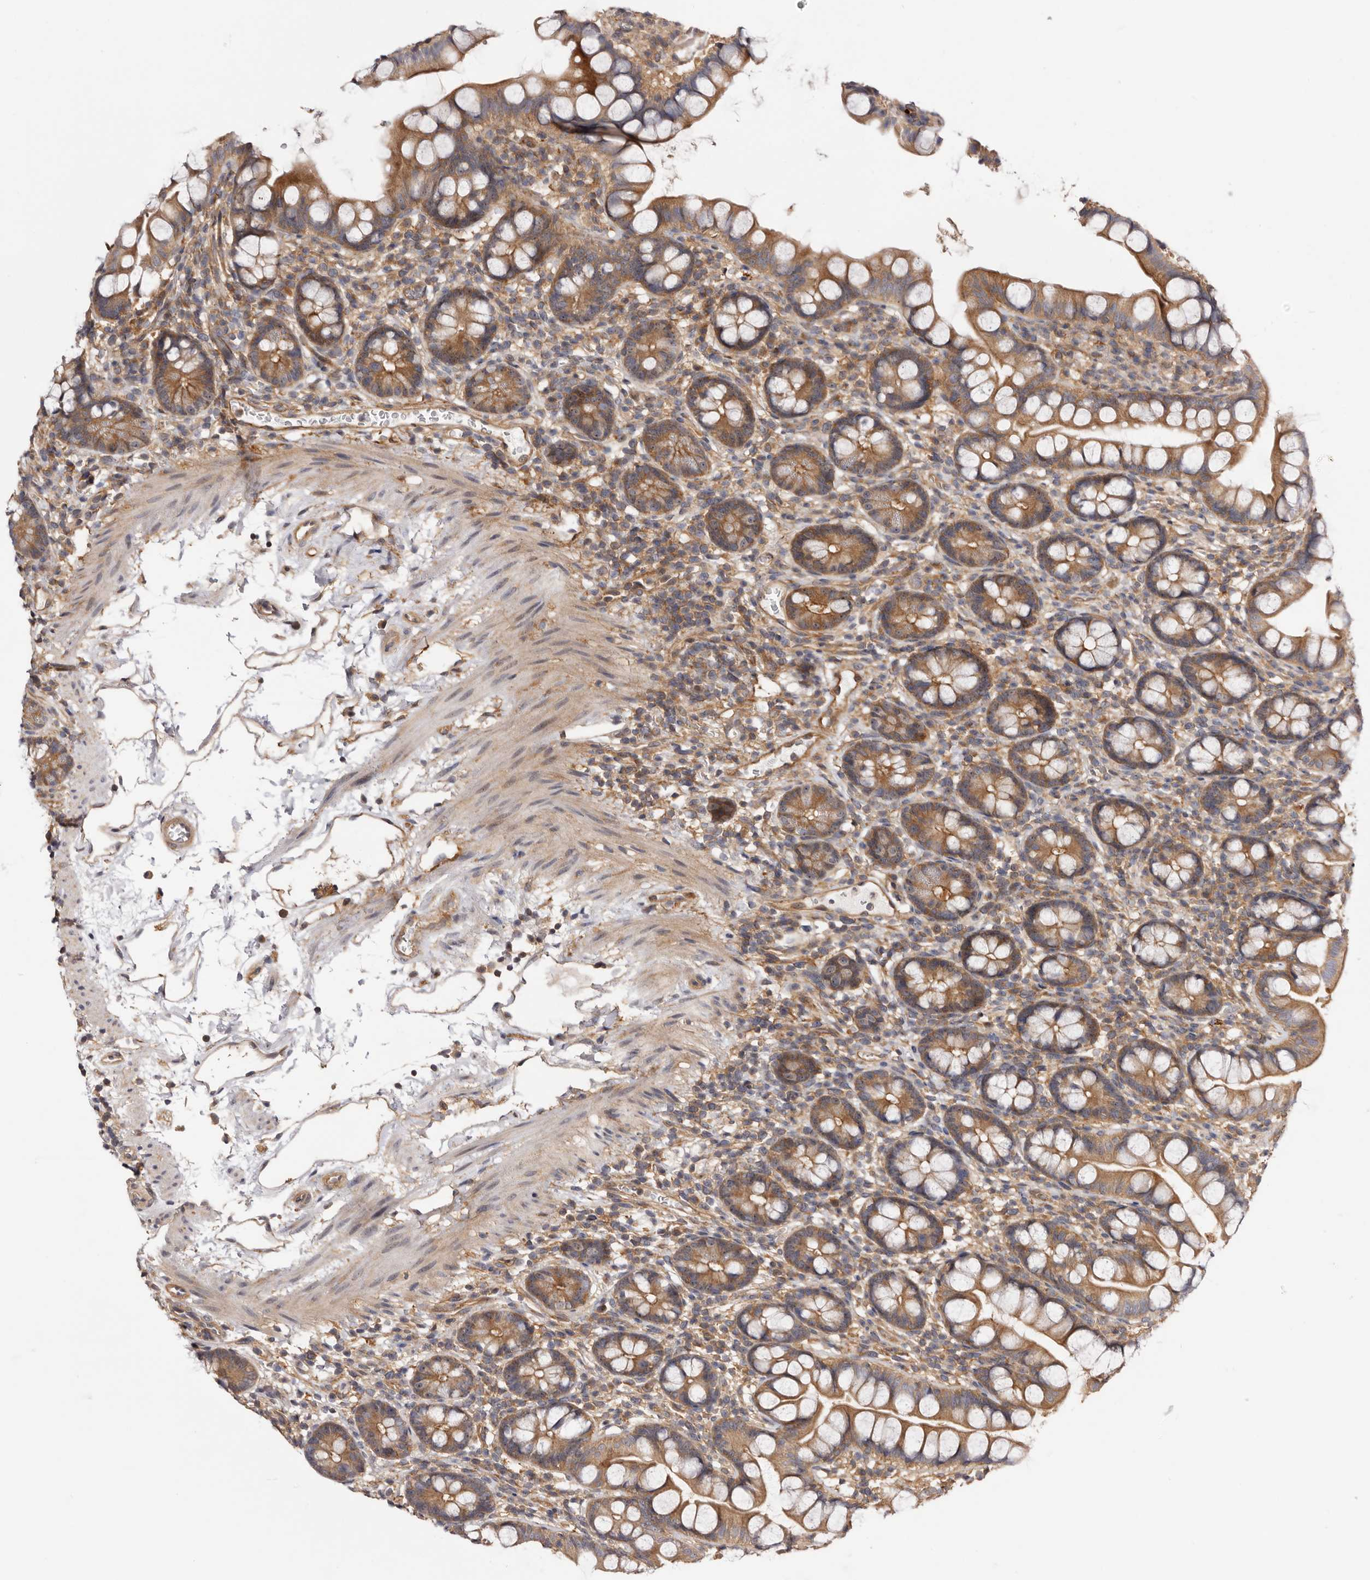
{"staining": {"intensity": "moderate", "quantity": ">75%", "location": "cytoplasmic/membranous,nuclear"}, "tissue": "small intestine", "cell_type": "Glandular cells", "image_type": "normal", "snomed": [{"axis": "morphology", "description": "Normal tissue, NOS"}, {"axis": "topography", "description": "Small intestine"}], "caption": "This is a micrograph of immunohistochemistry (IHC) staining of normal small intestine, which shows moderate positivity in the cytoplasmic/membranous,nuclear of glandular cells.", "gene": "PANK4", "patient": {"sex": "female", "age": 84}}